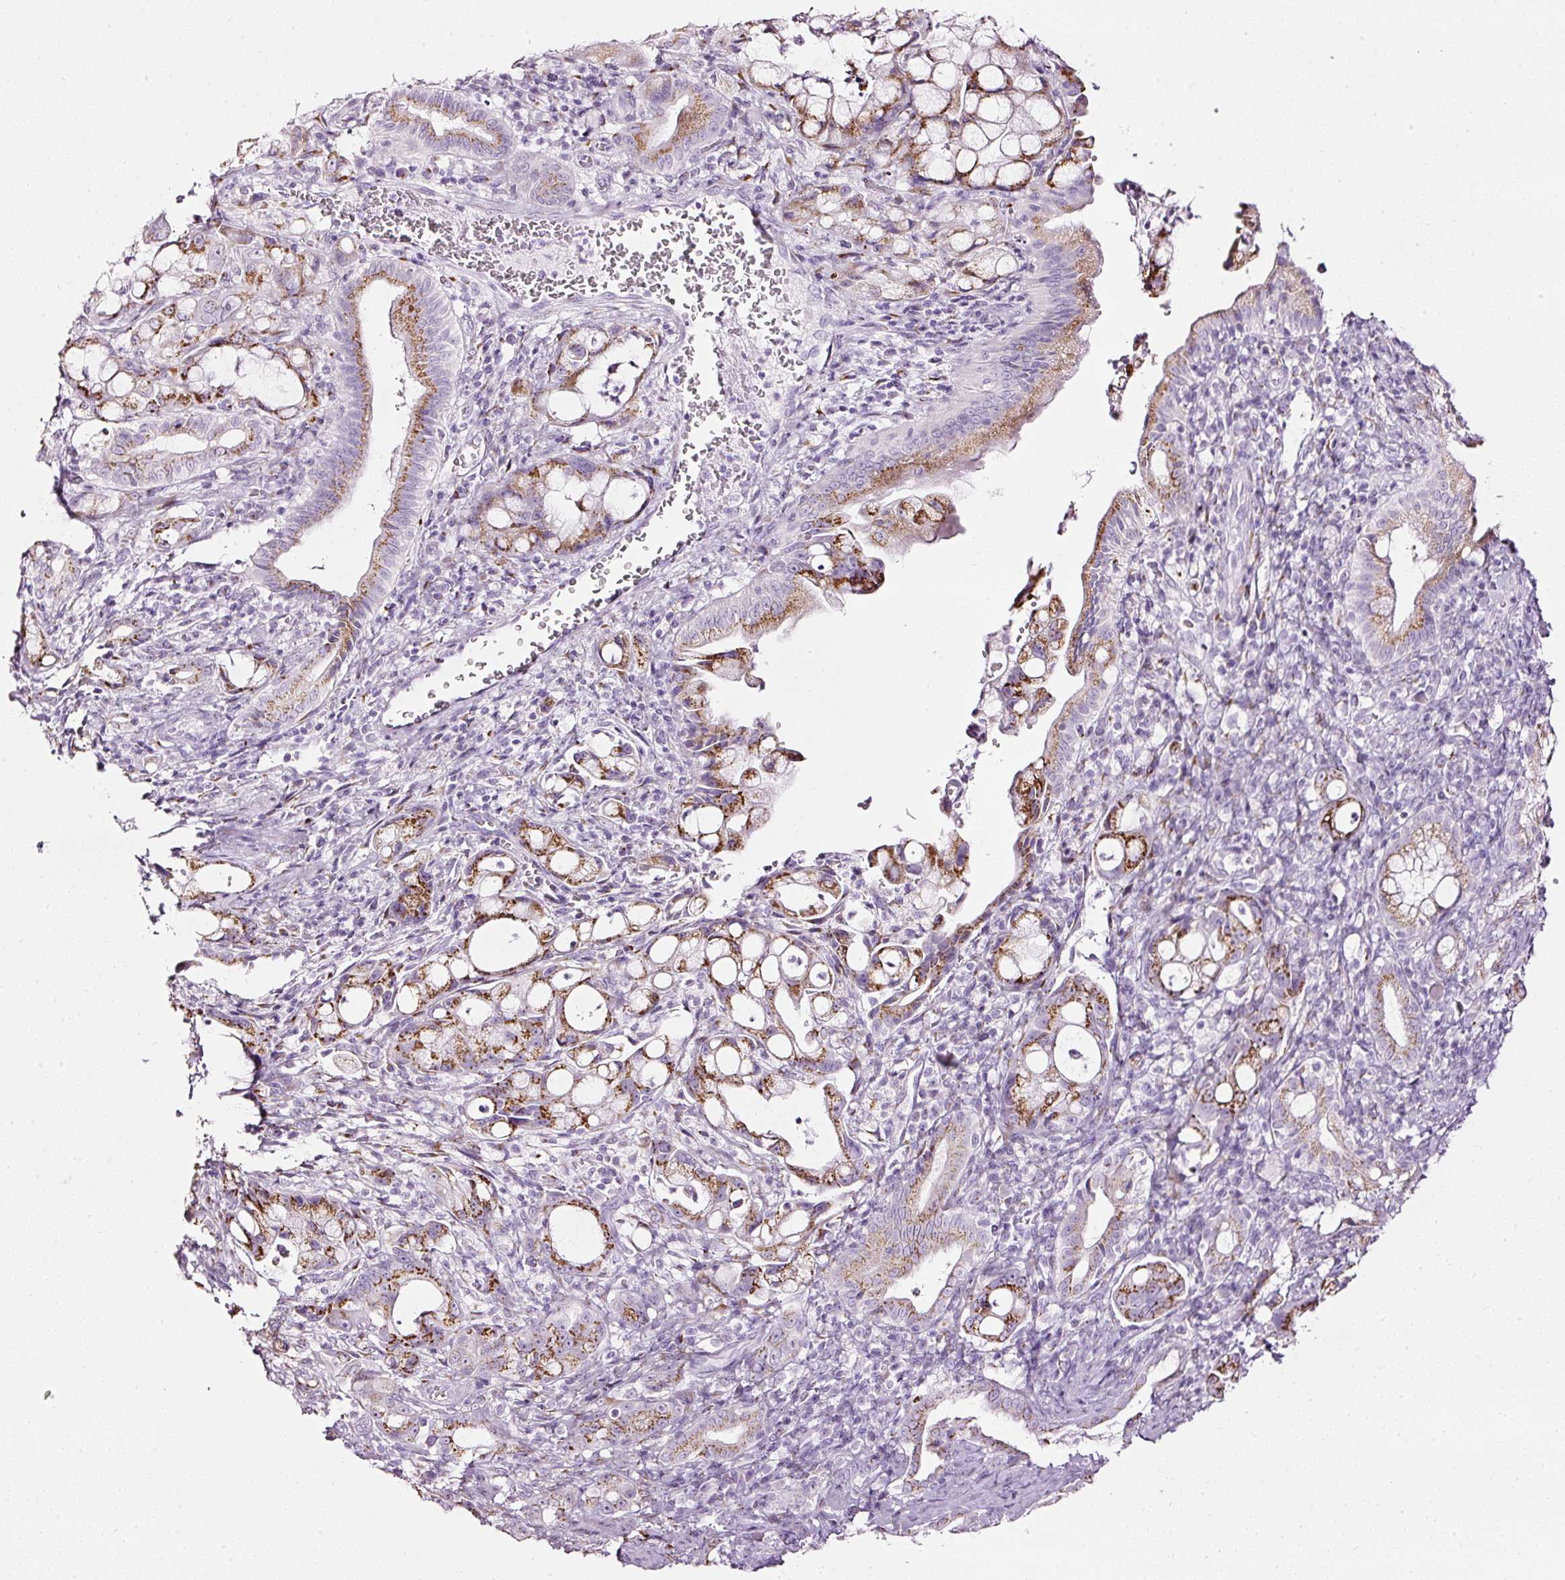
{"staining": {"intensity": "moderate", "quantity": ">75%", "location": "cytoplasmic/membranous"}, "tissue": "pancreatic cancer", "cell_type": "Tumor cells", "image_type": "cancer", "snomed": [{"axis": "morphology", "description": "Adenocarcinoma, NOS"}, {"axis": "topography", "description": "Pancreas"}], "caption": "Immunohistochemical staining of human pancreatic cancer (adenocarcinoma) demonstrates medium levels of moderate cytoplasmic/membranous protein staining in approximately >75% of tumor cells.", "gene": "SDF4", "patient": {"sex": "male", "age": 68}}